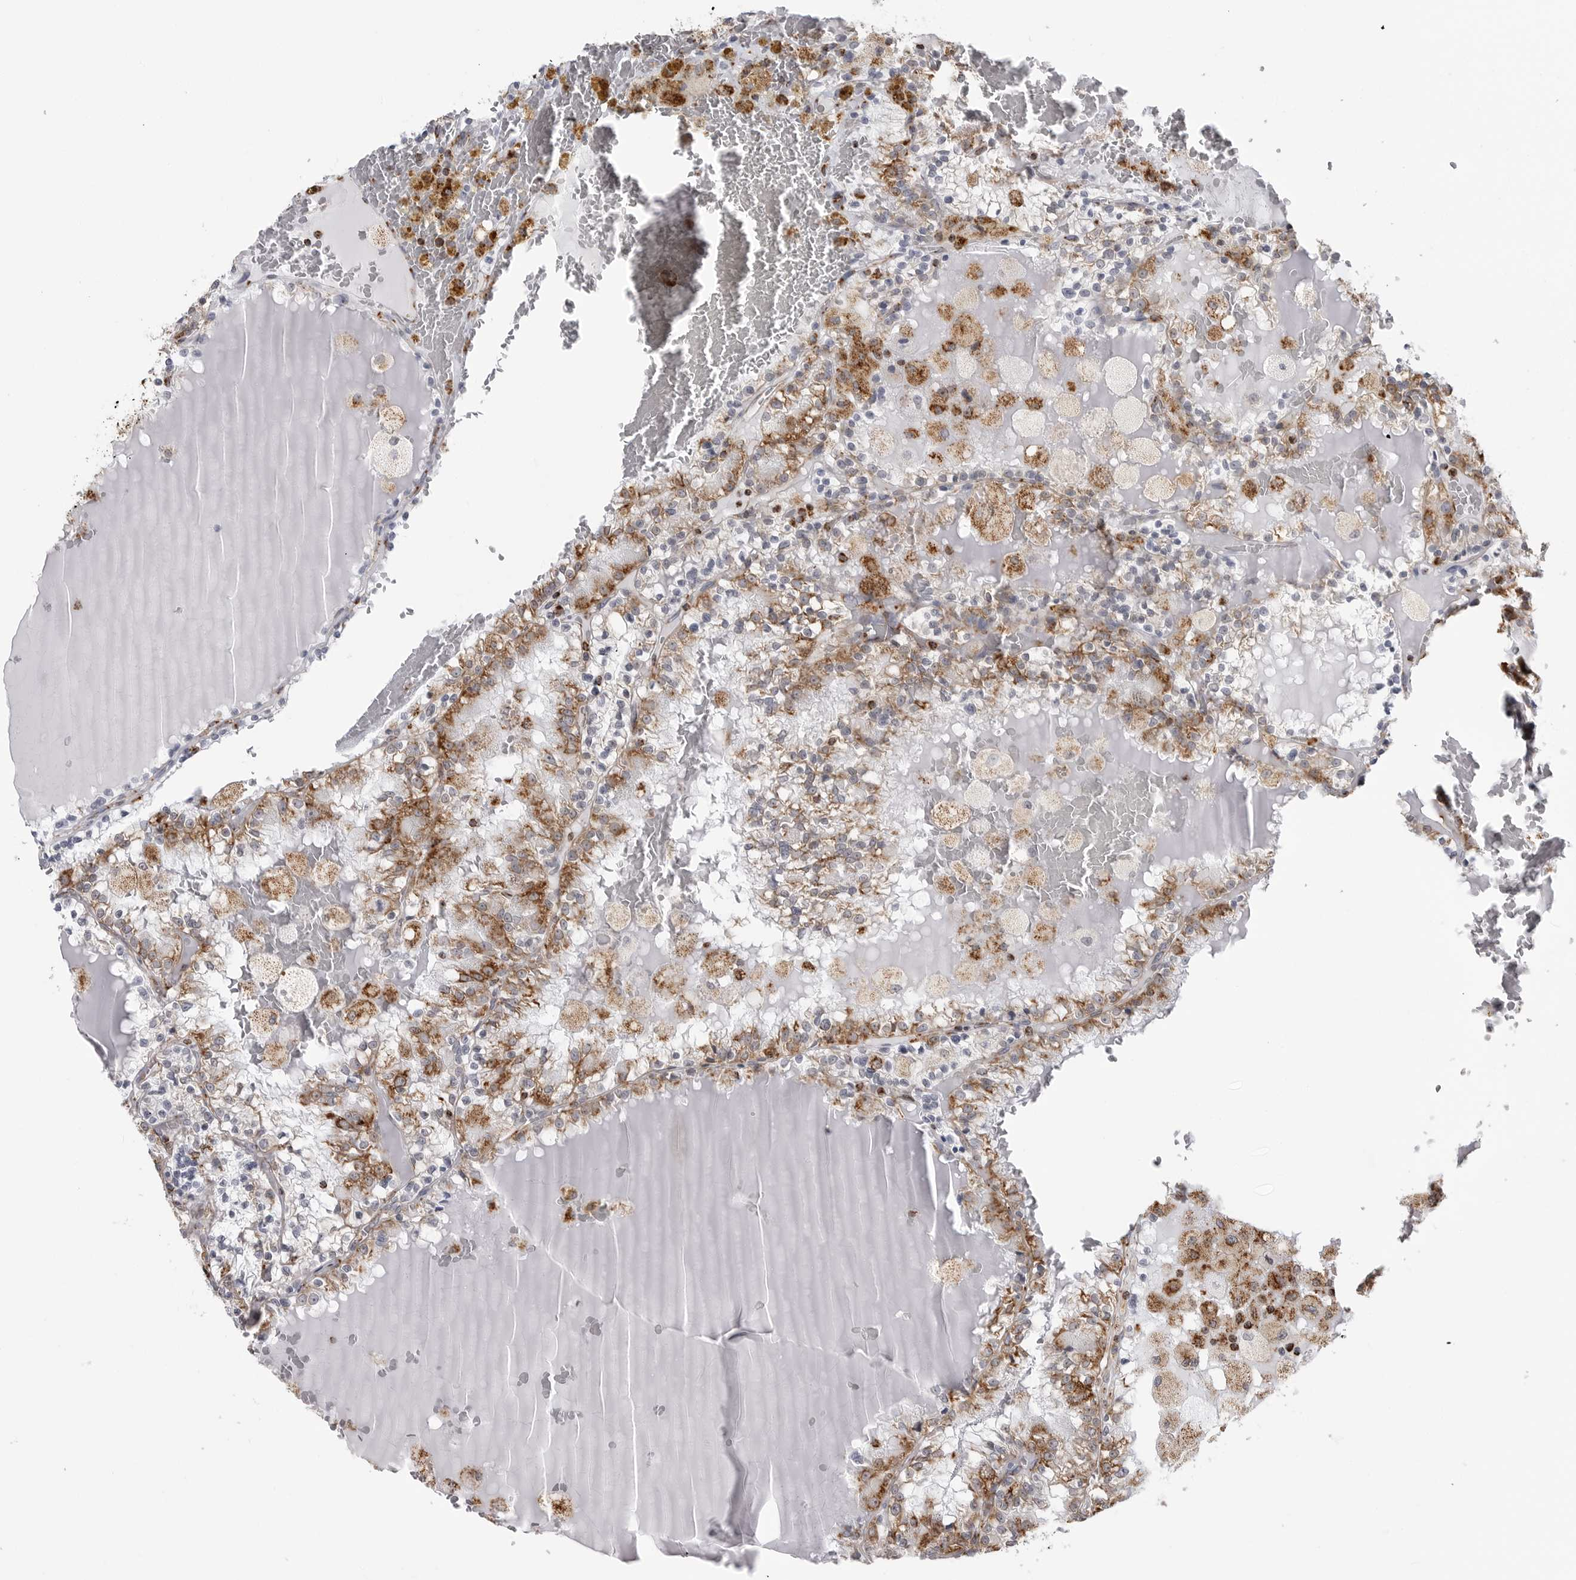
{"staining": {"intensity": "moderate", "quantity": ">75%", "location": "cytoplasmic/membranous"}, "tissue": "renal cancer", "cell_type": "Tumor cells", "image_type": "cancer", "snomed": [{"axis": "morphology", "description": "Adenocarcinoma, NOS"}, {"axis": "topography", "description": "Kidney"}], "caption": "Immunohistochemistry micrograph of neoplastic tissue: adenocarcinoma (renal) stained using IHC demonstrates medium levels of moderate protein expression localized specifically in the cytoplasmic/membranous of tumor cells, appearing as a cytoplasmic/membranous brown color.", "gene": "COX5A", "patient": {"sex": "female", "age": 56}}